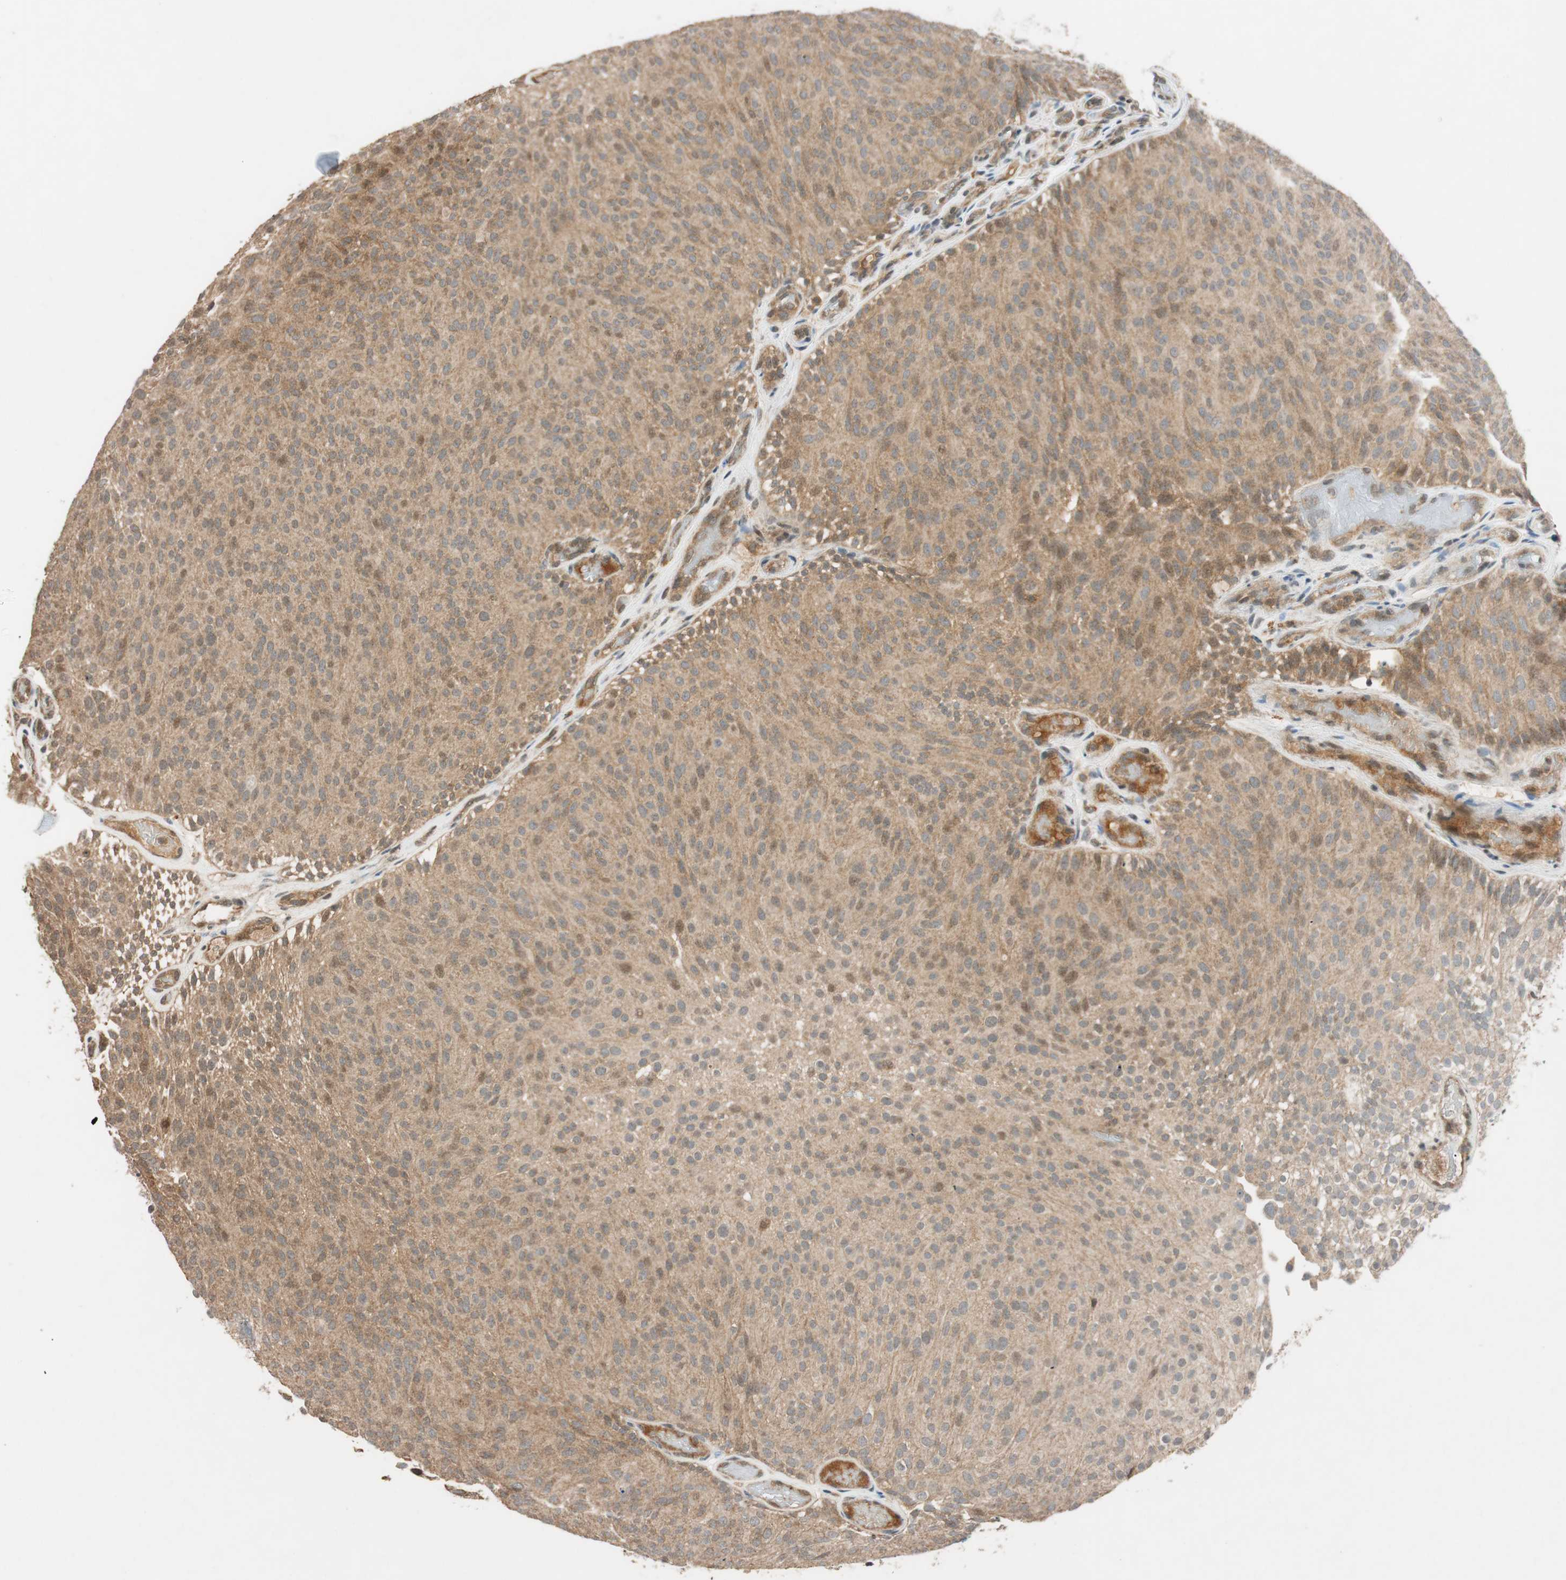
{"staining": {"intensity": "weak", "quantity": ">75%", "location": "cytoplasmic/membranous"}, "tissue": "urothelial cancer", "cell_type": "Tumor cells", "image_type": "cancer", "snomed": [{"axis": "morphology", "description": "Urothelial carcinoma, Low grade"}, {"axis": "topography", "description": "Urinary bladder"}], "caption": "Urothelial cancer tissue reveals weak cytoplasmic/membranous expression in about >75% of tumor cells", "gene": "GLB1", "patient": {"sex": "male", "age": 78}}